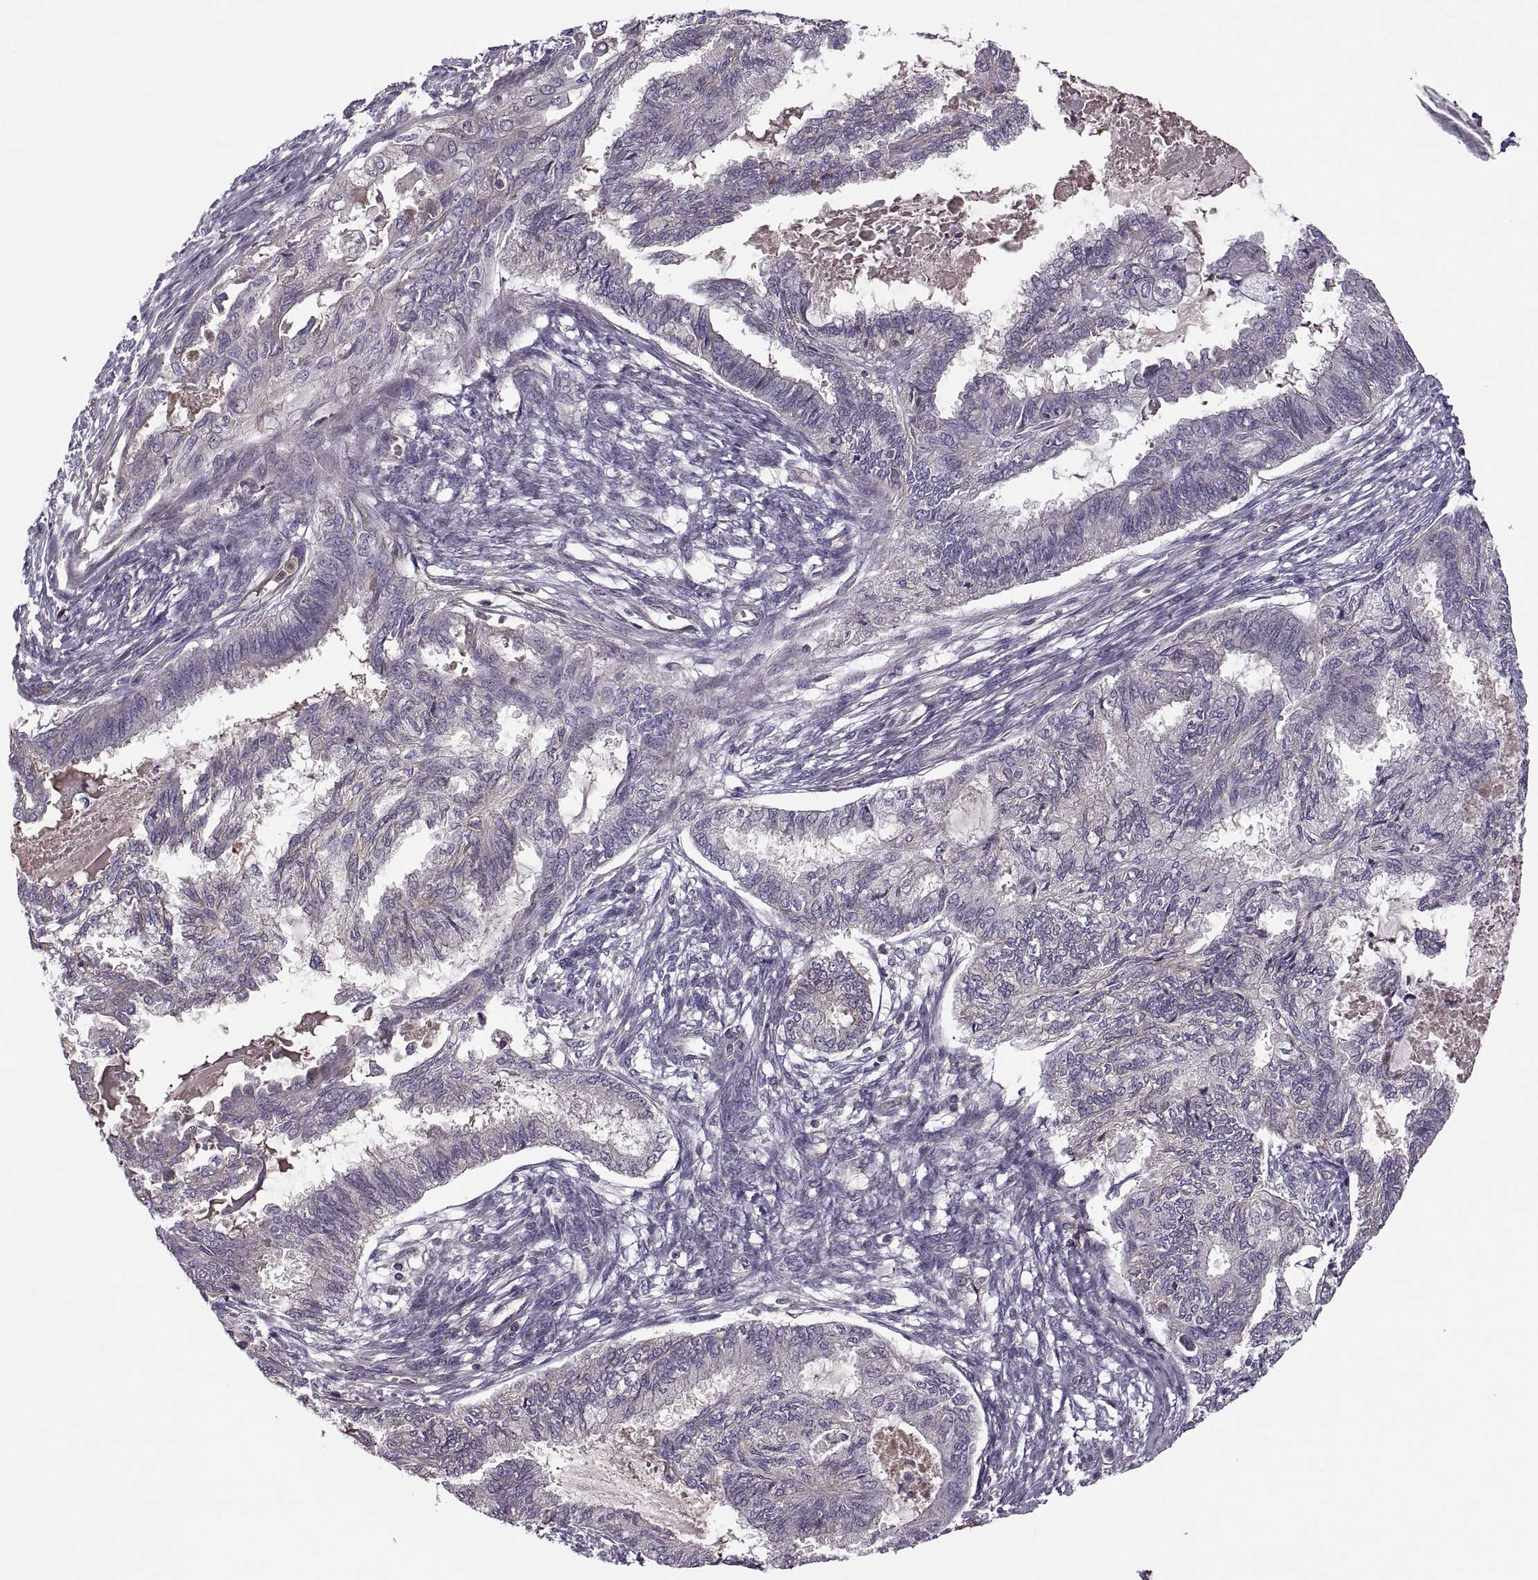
{"staining": {"intensity": "weak", "quantity": "<25%", "location": "cytoplasmic/membranous"}, "tissue": "endometrial cancer", "cell_type": "Tumor cells", "image_type": "cancer", "snomed": [{"axis": "morphology", "description": "Adenocarcinoma, NOS"}, {"axis": "topography", "description": "Endometrium"}], "caption": "Immunohistochemical staining of human adenocarcinoma (endometrial) exhibits no significant staining in tumor cells.", "gene": "SLC2A3", "patient": {"sex": "female", "age": 86}}